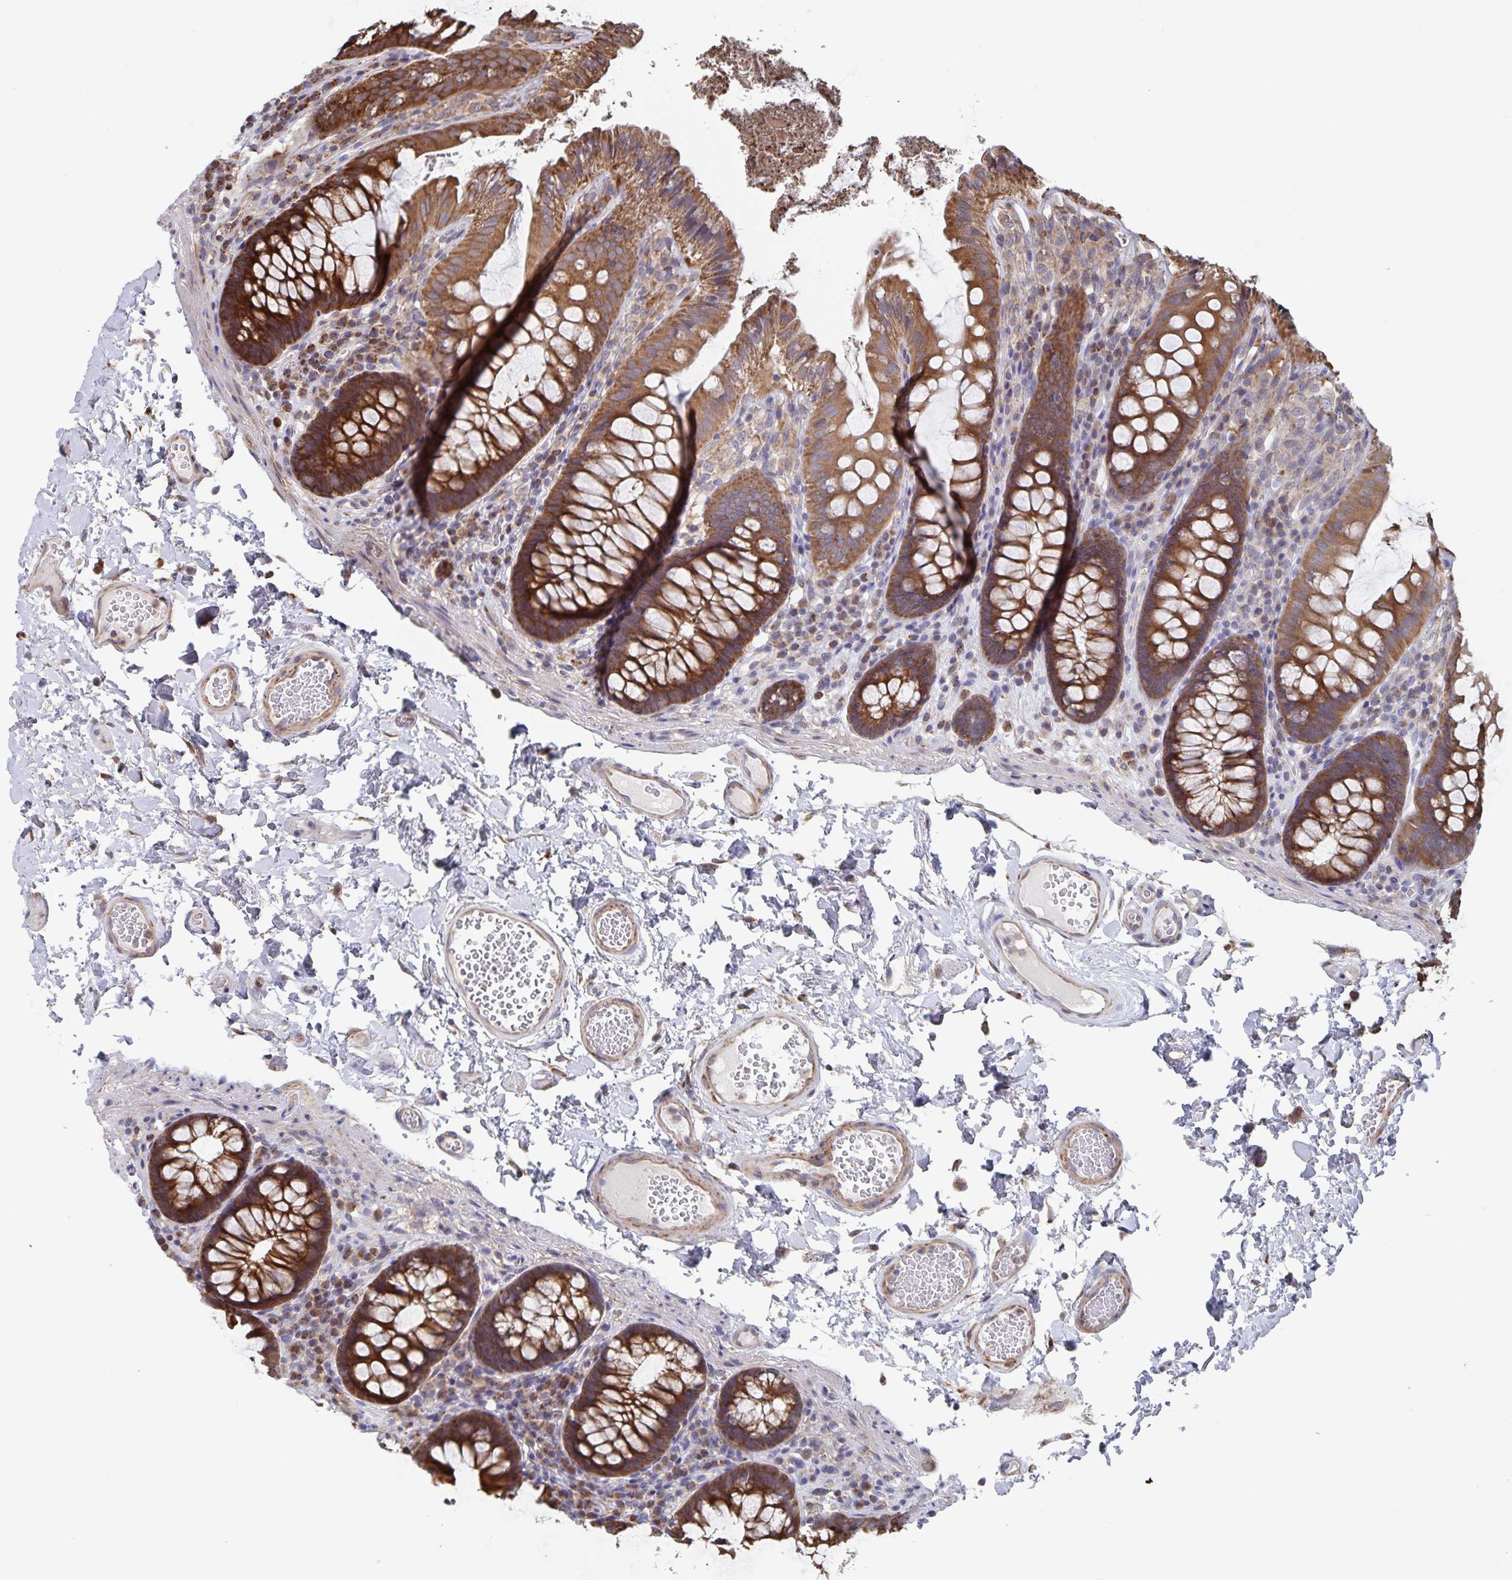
{"staining": {"intensity": "weak", "quantity": ">75%", "location": "cytoplasmic/membranous"}, "tissue": "colon", "cell_type": "Endothelial cells", "image_type": "normal", "snomed": [{"axis": "morphology", "description": "Normal tissue, NOS"}, {"axis": "topography", "description": "Colon"}, {"axis": "topography", "description": "Peripheral nerve tissue"}], "caption": "High-magnification brightfield microscopy of benign colon stained with DAB (3,3'-diaminobenzidine) (brown) and counterstained with hematoxylin (blue). endothelial cells exhibit weak cytoplasmic/membranous expression is identified in approximately>75% of cells. (Brightfield microscopy of DAB IHC at high magnification).", "gene": "ACACA", "patient": {"sex": "male", "age": 84}}